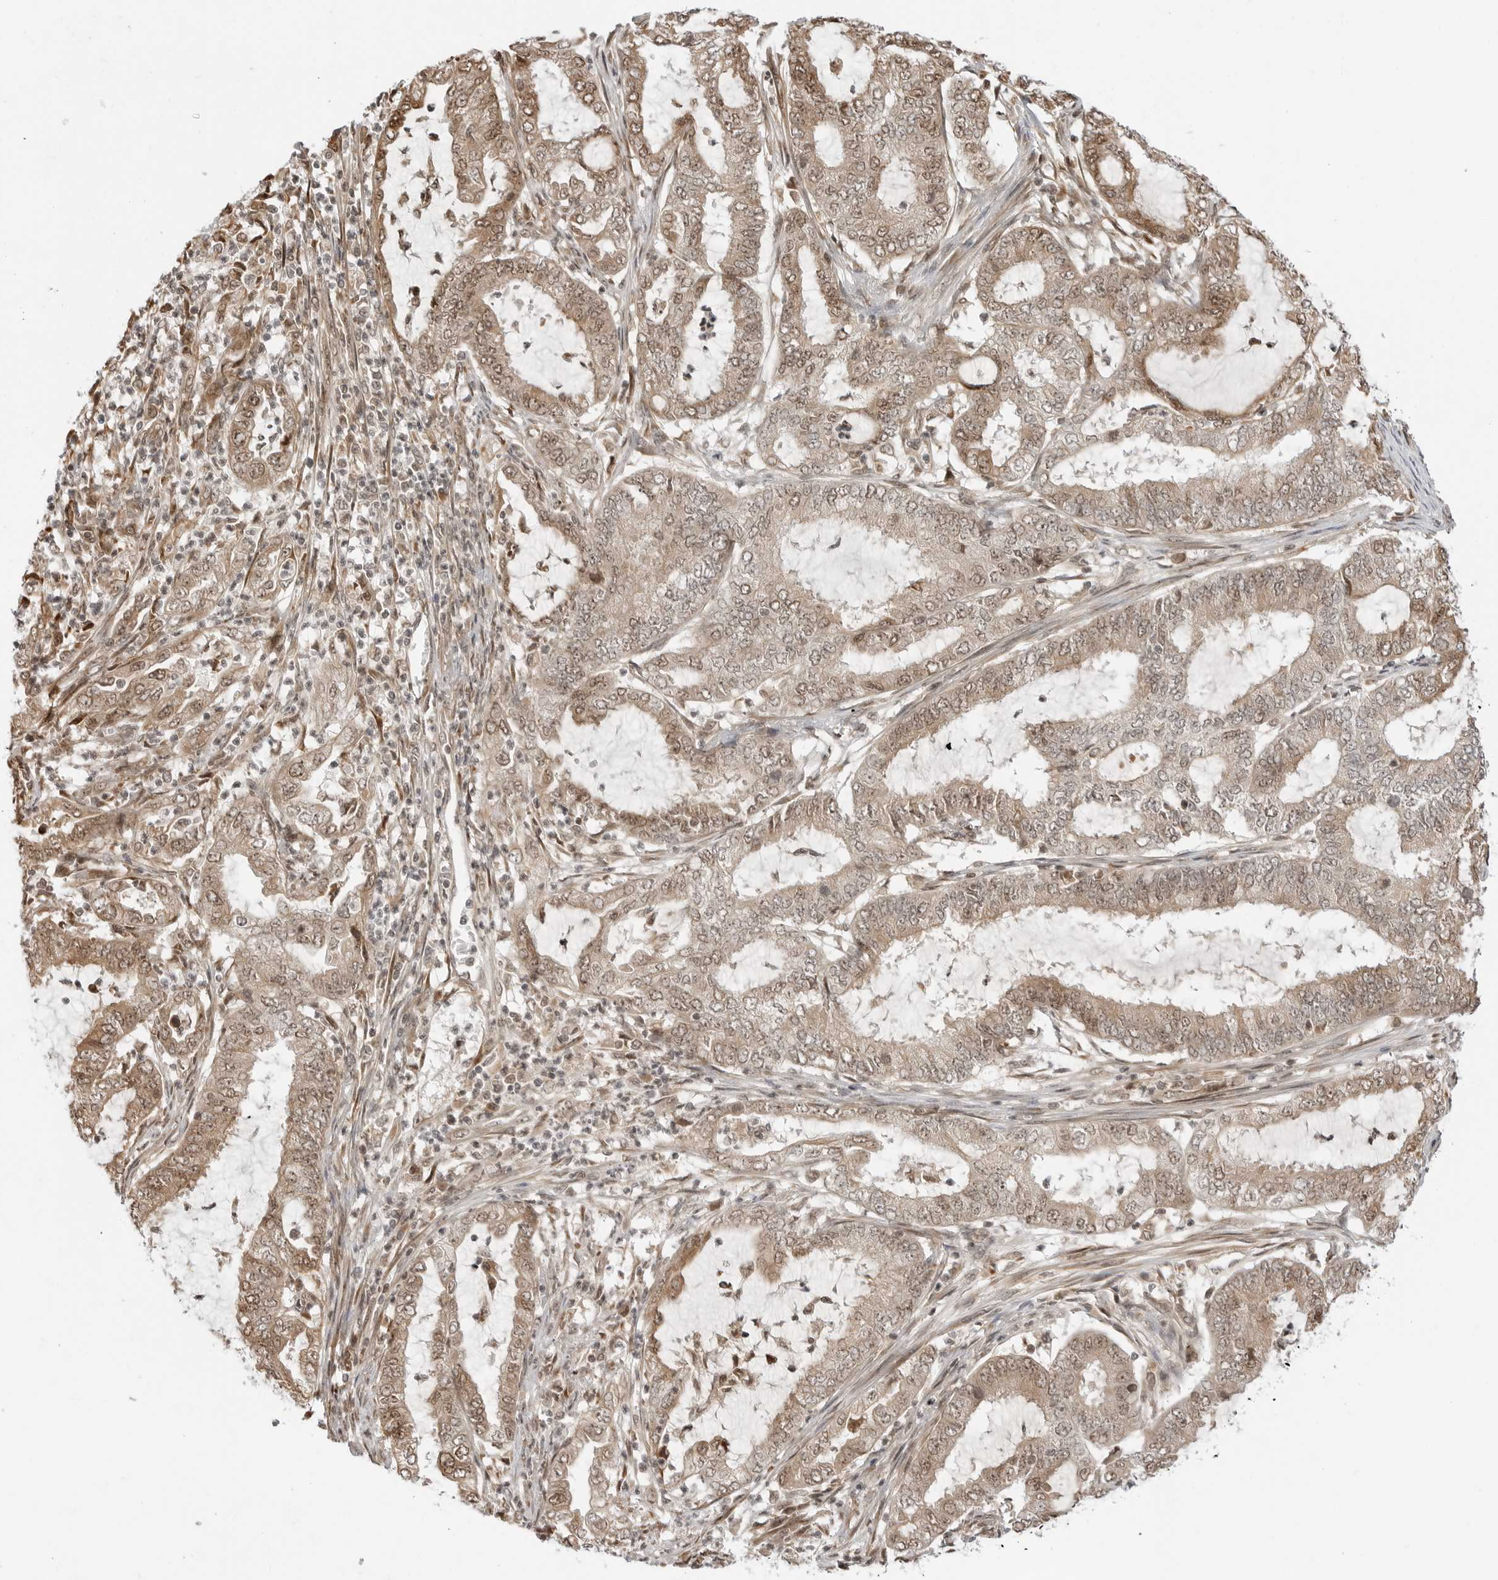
{"staining": {"intensity": "weak", "quantity": ">75%", "location": "cytoplasmic/membranous,nuclear"}, "tissue": "endometrial cancer", "cell_type": "Tumor cells", "image_type": "cancer", "snomed": [{"axis": "morphology", "description": "Adenocarcinoma, NOS"}, {"axis": "topography", "description": "Endometrium"}], "caption": "Immunohistochemical staining of endometrial adenocarcinoma demonstrates low levels of weak cytoplasmic/membranous and nuclear protein positivity in approximately >75% of tumor cells.", "gene": "TIPRL", "patient": {"sex": "female", "age": 51}}